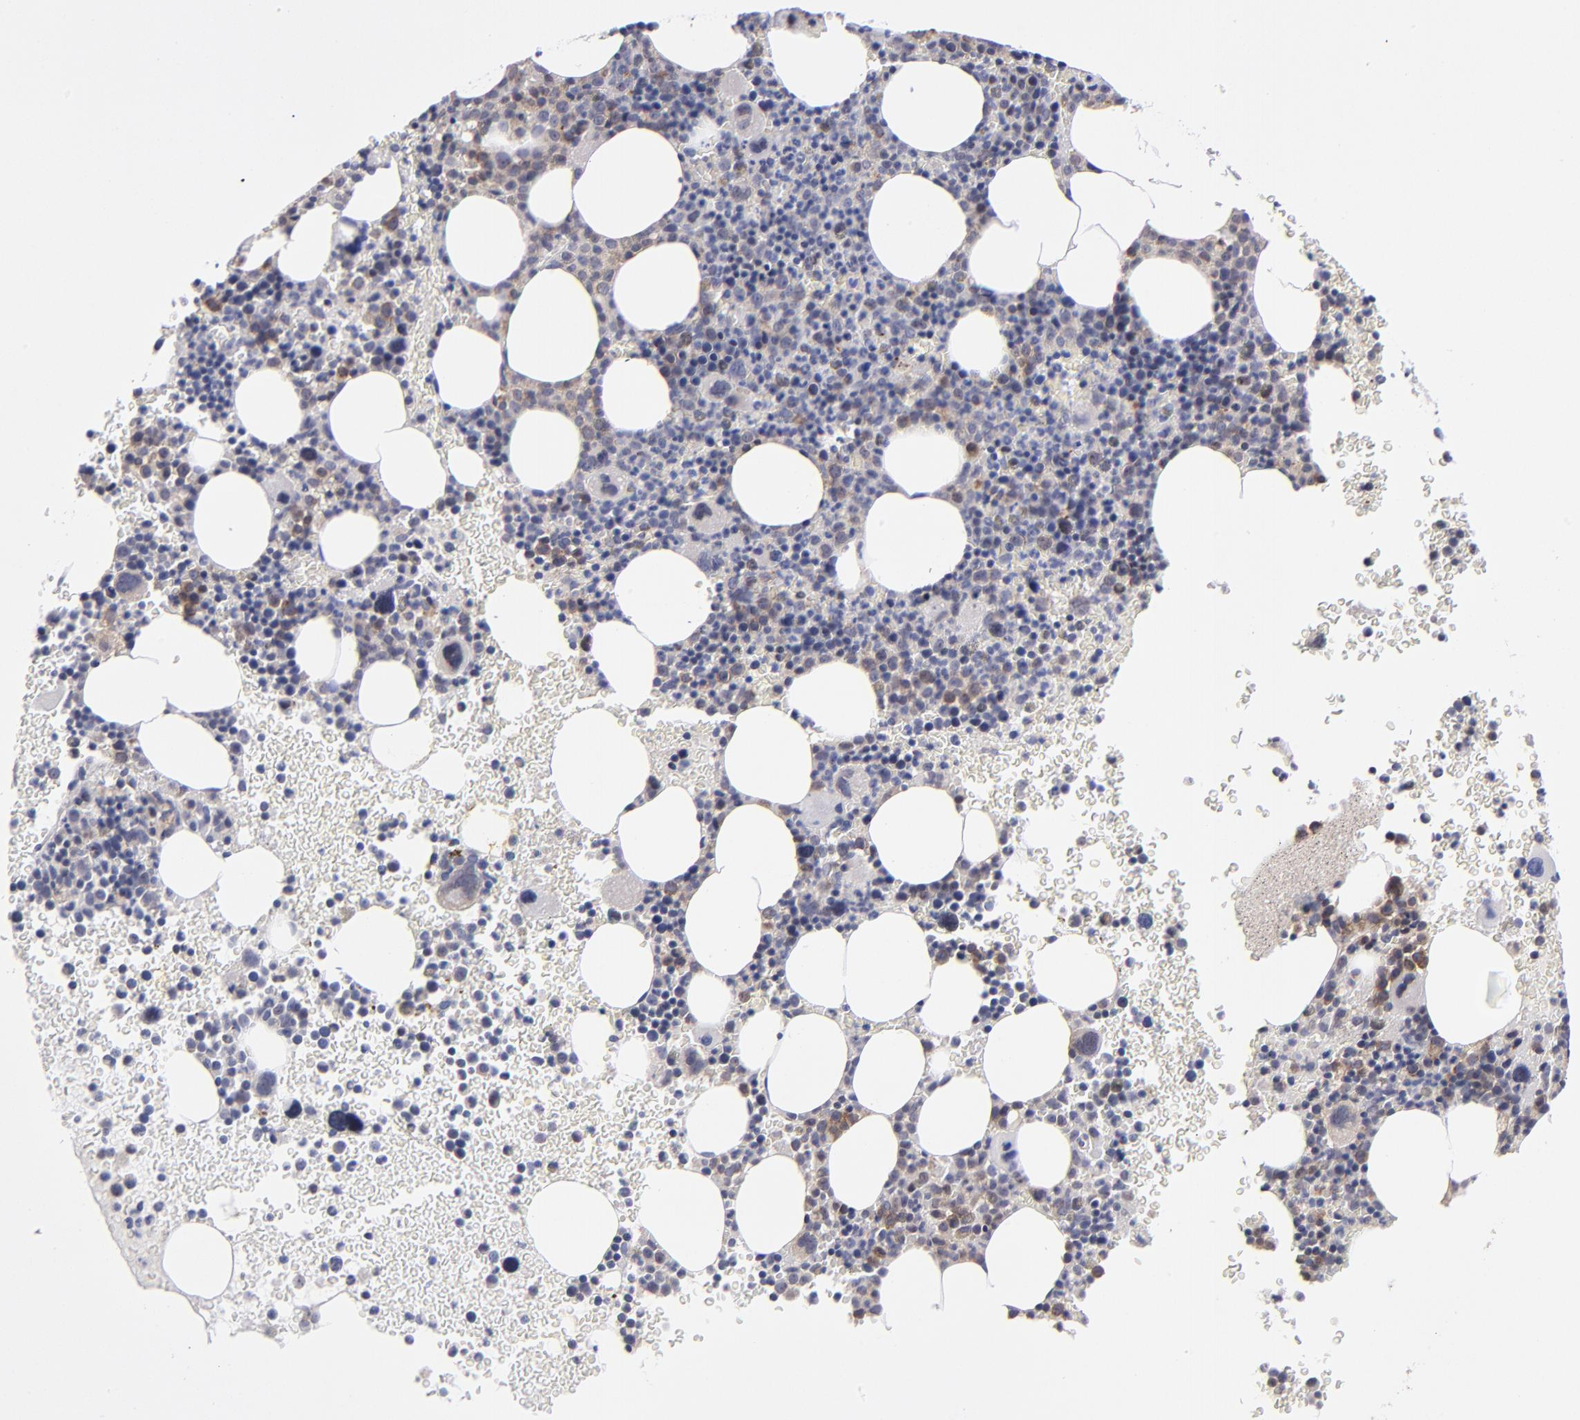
{"staining": {"intensity": "weak", "quantity": "25%-75%", "location": "cytoplasmic/membranous"}, "tissue": "bone marrow", "cell_type": "Hematopoietic cells", "image_type": "normal", "snomed": [{"axis": "morphology", "description": "Normal tissue, NOS"}, {"axis": "topography", "description": "Bone marrow"}], "caption": "Normal bone marrow exhibits weak cytoplasmic/membranous positivity in about 25%-75% of hematopoietic cells, visualized by immunohistochemistry.", "gene": "EIF3L", "patient": {"sex": "male", "age": 68}}